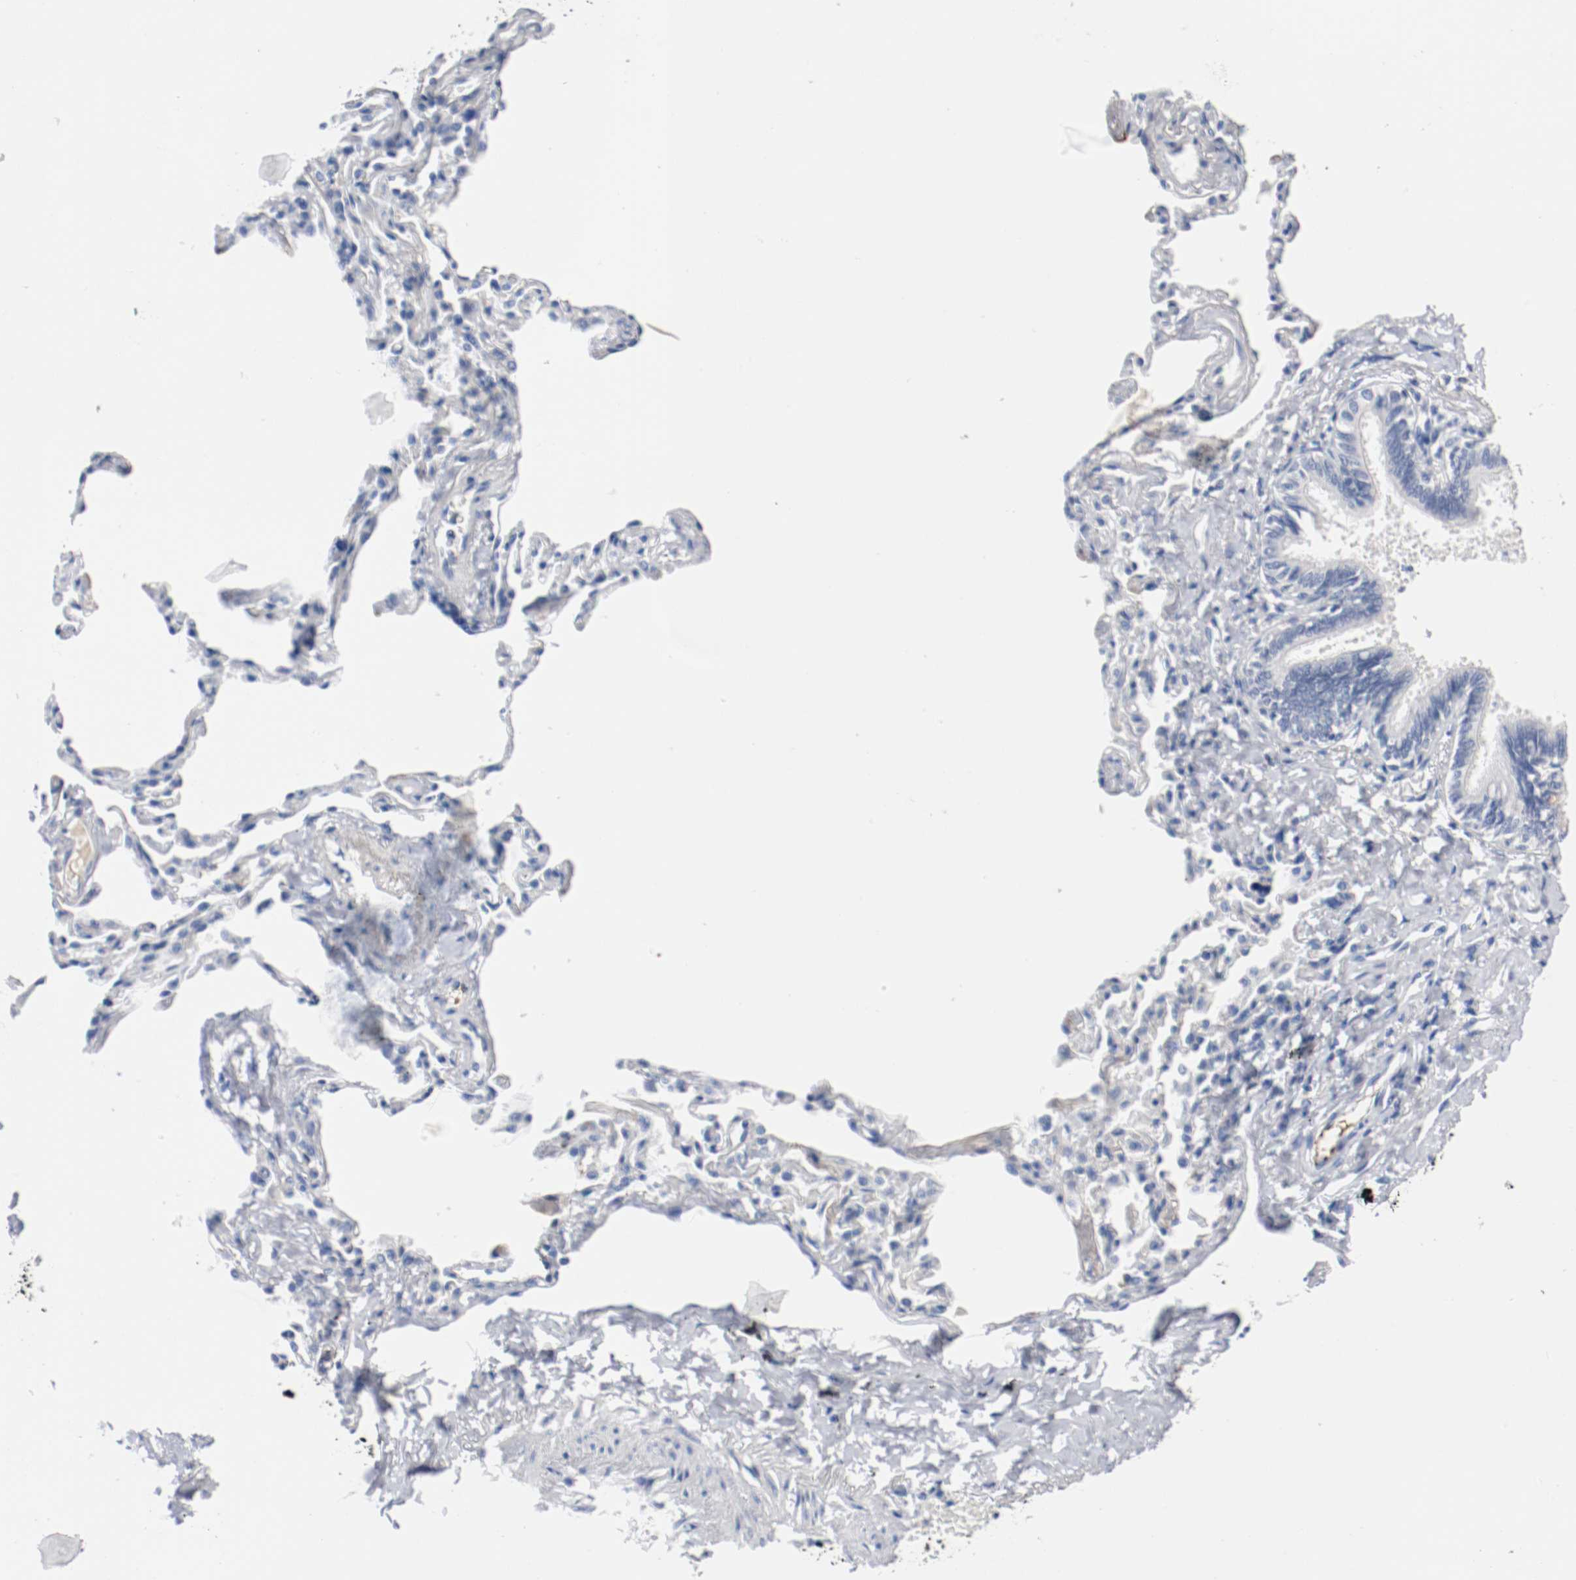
{"staining": {"intensity": "moderate", "quantity": "<25%", "location": "cytoplasmic/membranous"}, "tissue": "bronchus", "cell_type": "Respiratory epithelial cells", "image_type": "normal", "snomed": [{"axis": "morphology", "description": "Normal tissue, NOS"}, {"axis": "topography", "description": "Lung"}], "caption": "The photomicrograph displays immunohistochemical staining of normal bronchus. There is moderate cytoplasmic/membranous expression is seen in approximately <25% of respiratory epithelial cells.", "gene": "TNC", "patient": {"sex": "male", "age": 64}}